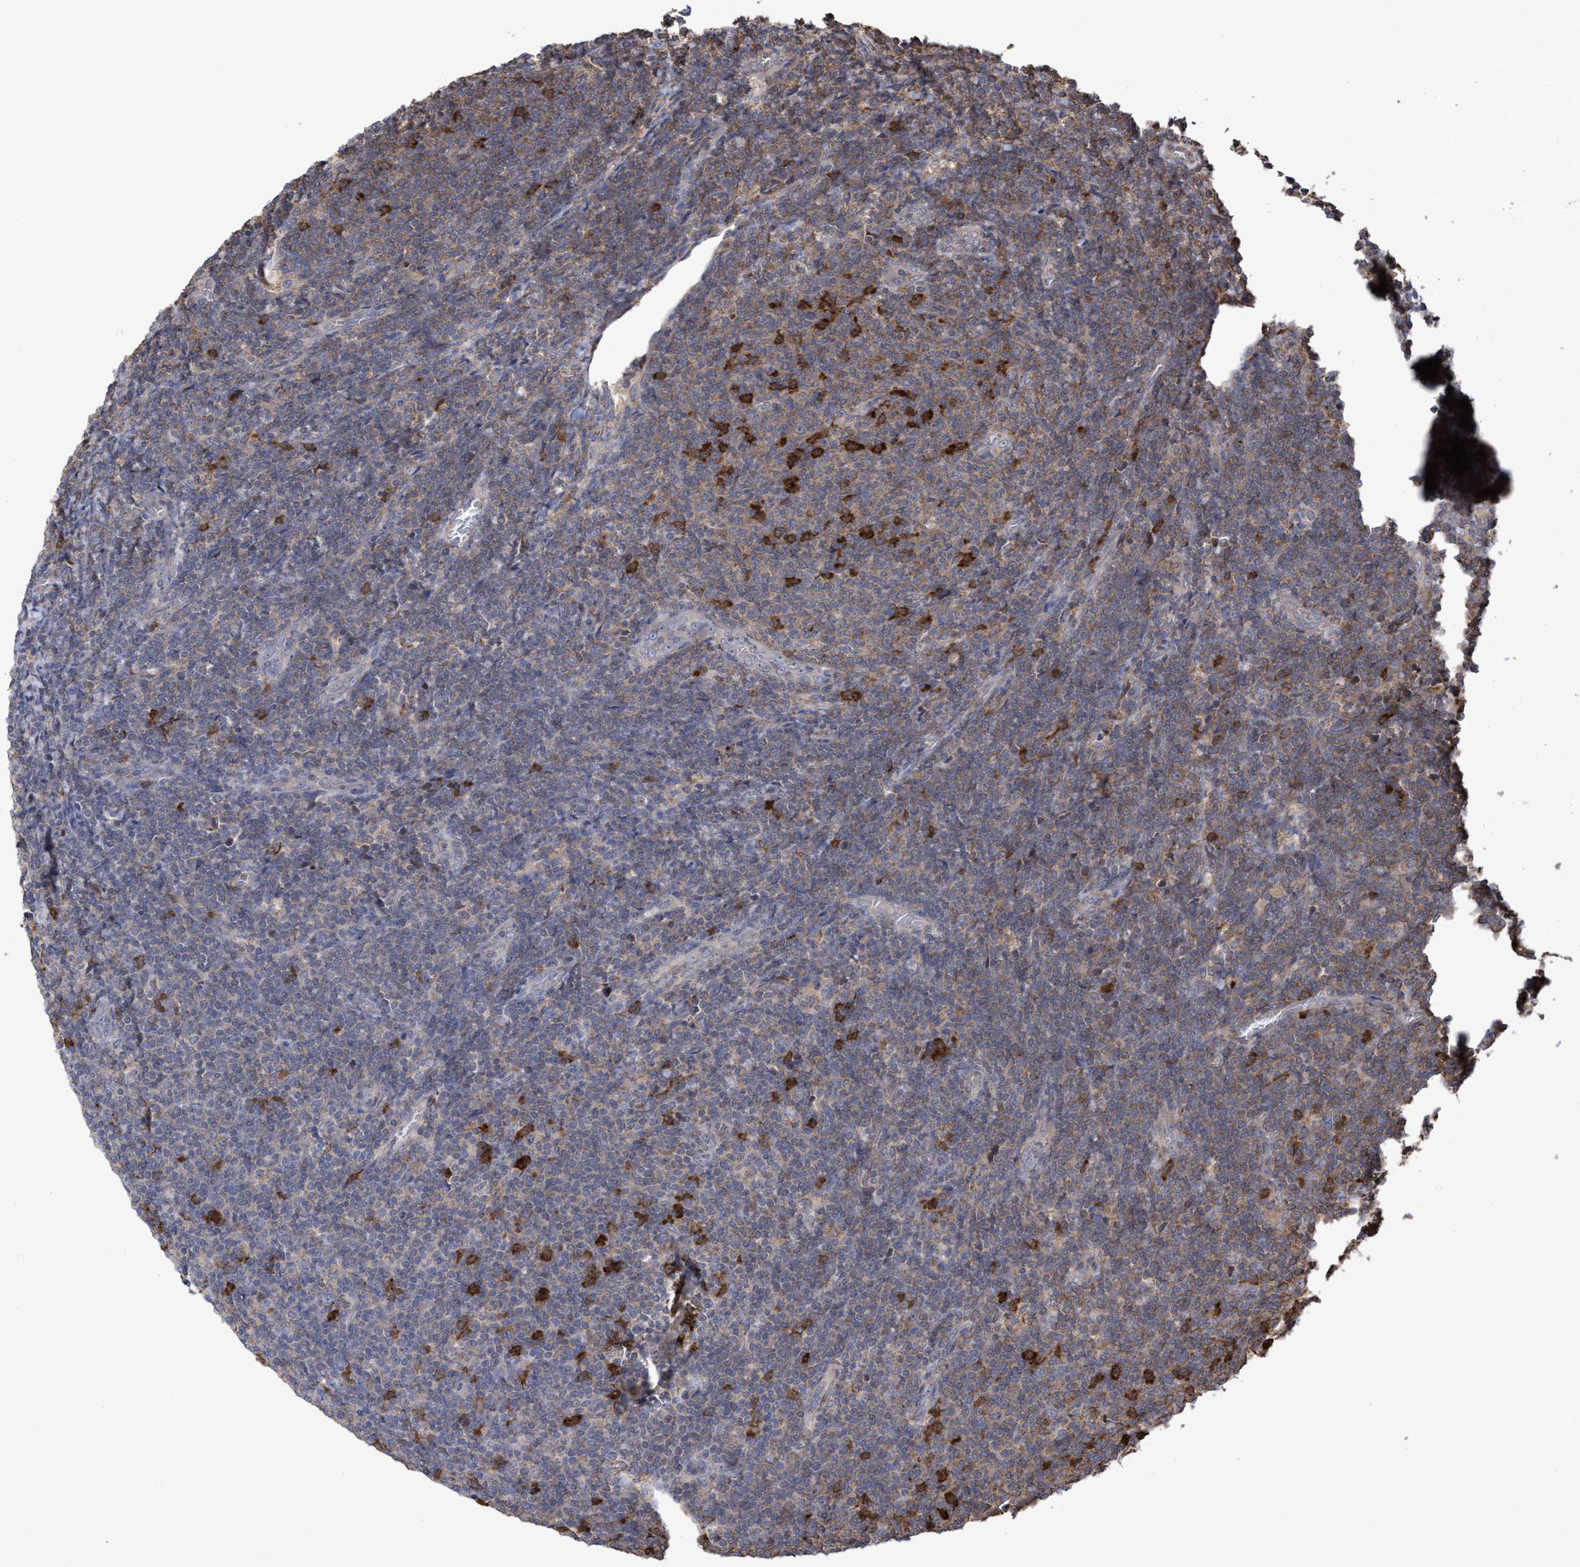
{"staining": {"intensity": "moderate", "quantity": "<25%", "location": "cytoplasmic/membranous"}, "tissue": "lymphoma", "cell_type": "Tumor cells", "image_type": "cancer", "snomed": [{"axis": "morphology", "description": "Malignant lymphoma, non-Hodgkin's type, Low grade"}, {"axis": "topography", "description": "Lymph node"}], "caption": "High-power microscopy captured an immunohistochemistry (IHC) micrograph of lymphoma, revealing moderate cytoplasmic/membranous expression in about <25% of tumor cells.", "gene": "SLBP", "patient": {"sex": "male", "age": 66}}